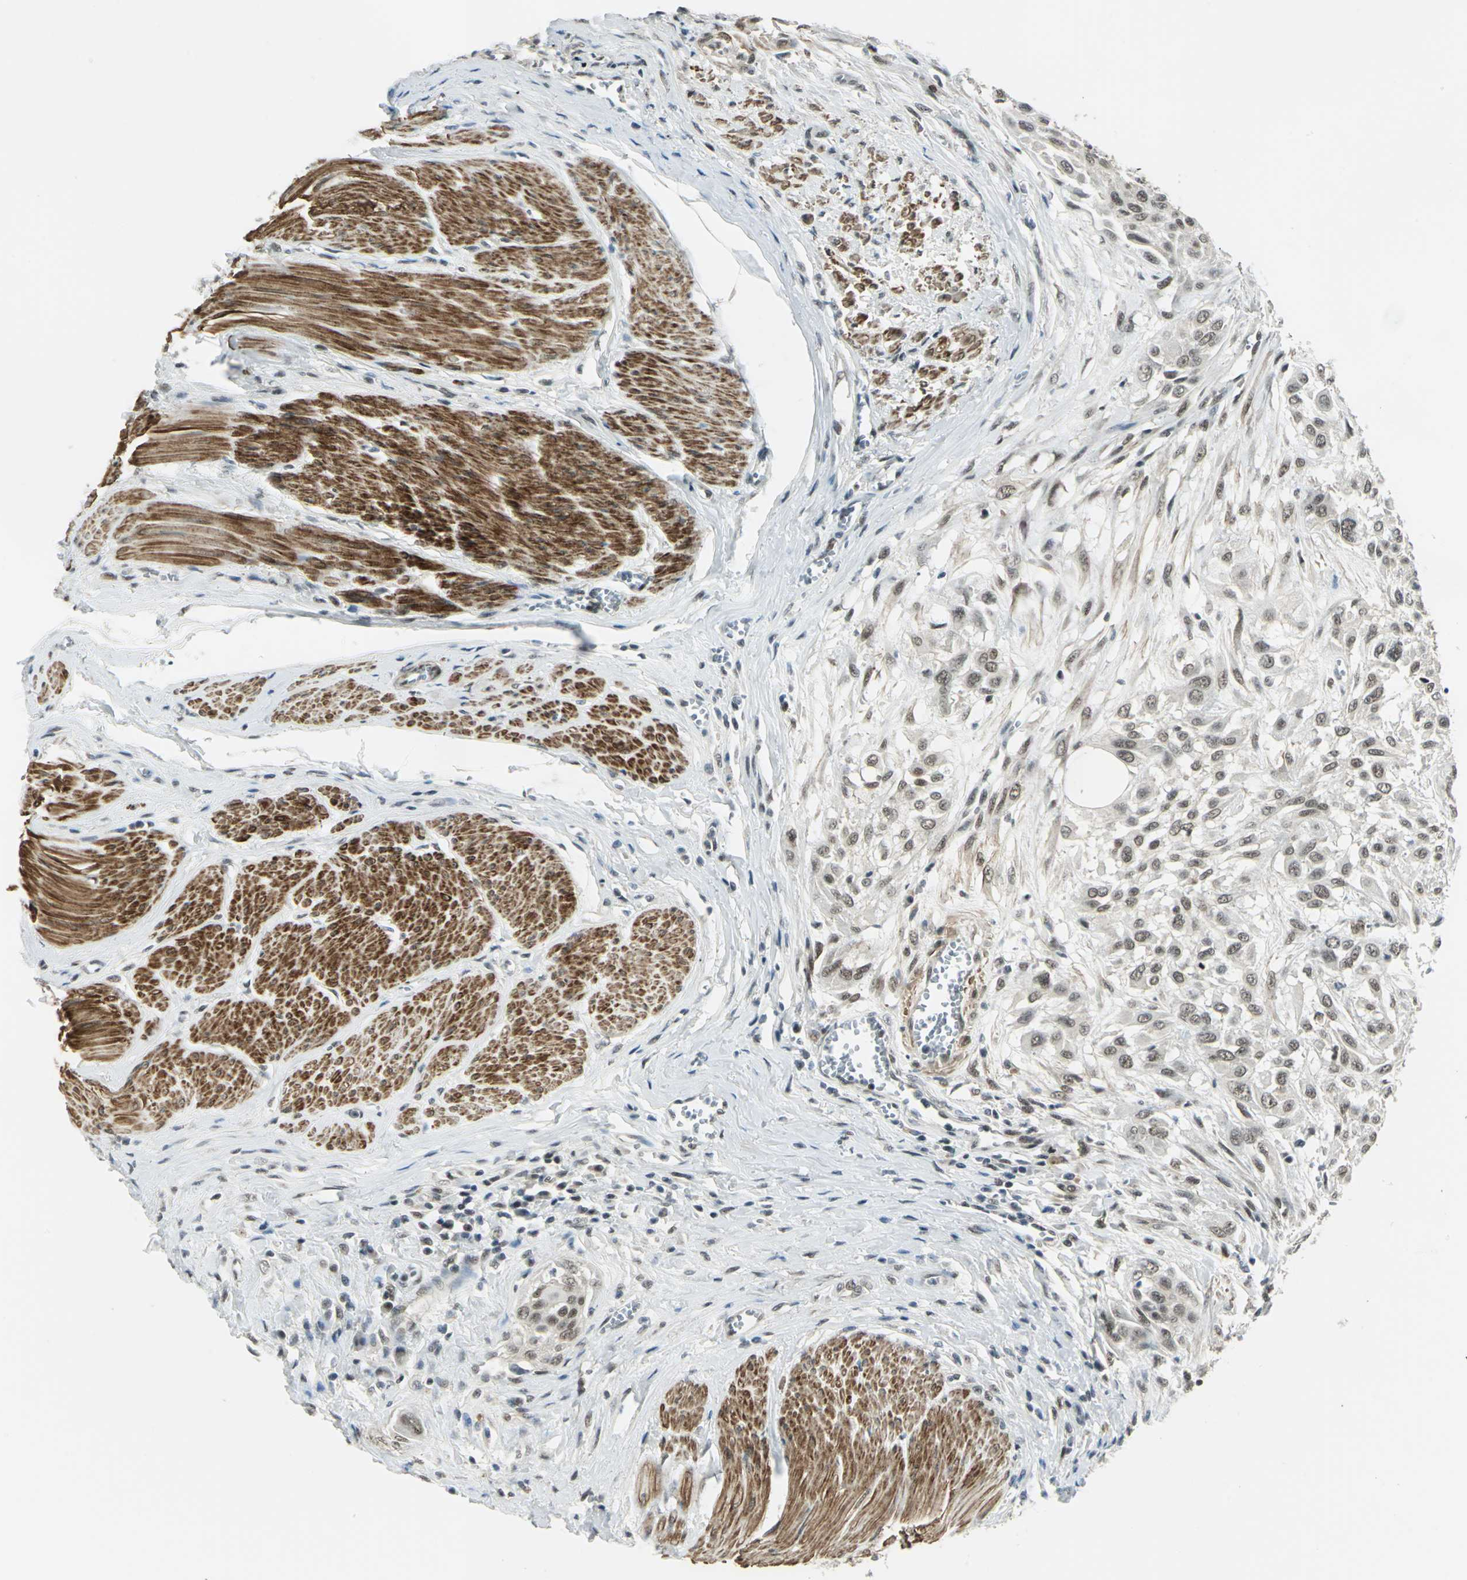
{"staining": {"intensity": "weak", "quantity": ">75%", "location": "cytoplasmic/membranous,nuclear"}, "tissue": "urothelial cancer", "cell_type": "Tumor cells", "image_type": "cancer", "snomed": [{"axis": "morphology", "description": "Urothelial carcinoma, High grade"}, {"axis": "topography", "description": "Urinary bladder"}], "caption": "A low amount of weak cytoplasmic/membranous and nuclear expression is identified in about >75% of tumor cells in high-grade urothelial carcinoma tissue. Using DAB (brown) and hematoxylin (blue) stains, captured at high magnification using brightfield microscopy.", "gene": "MTA1", "patient": {"sex": "male", "age": 57}}